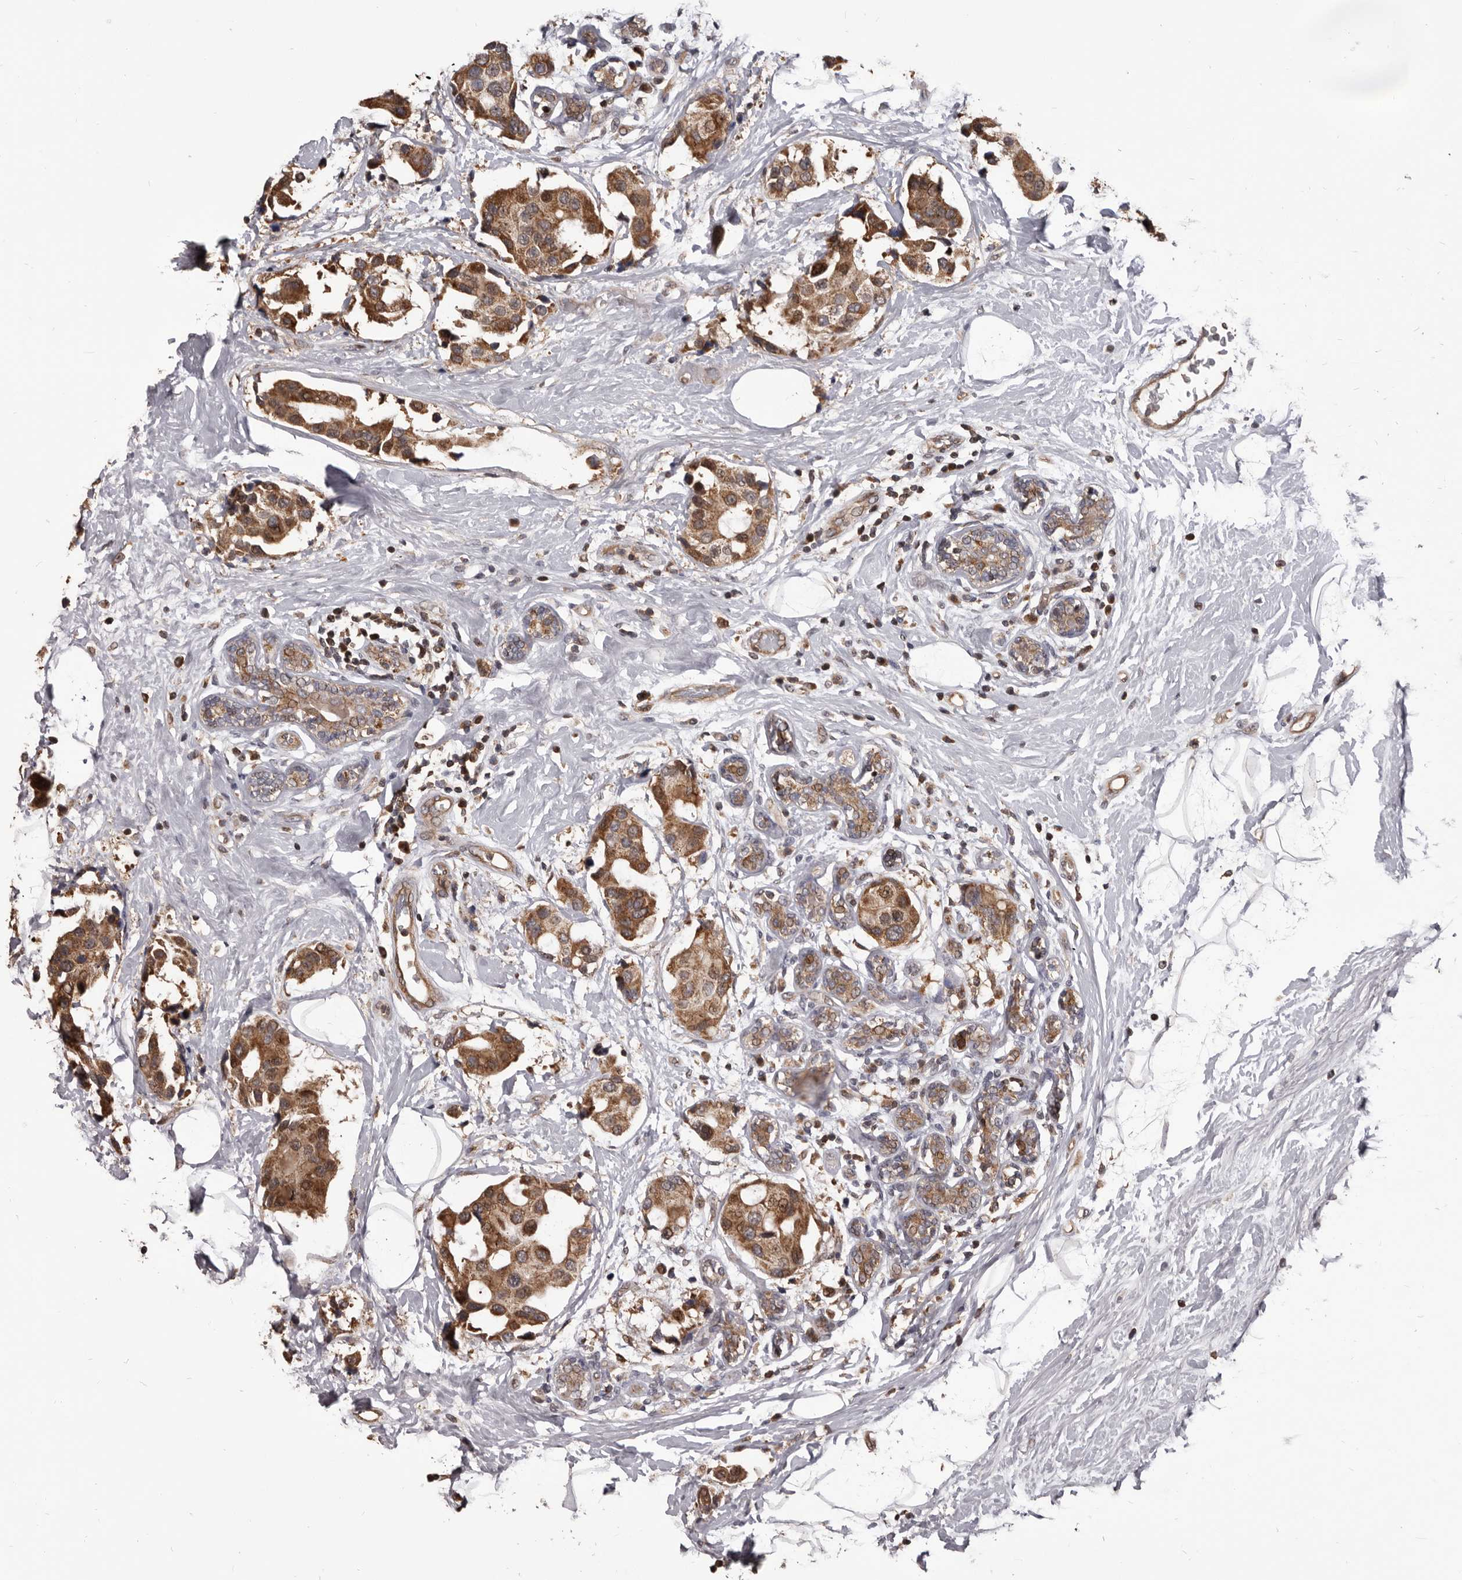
{"staining": {"intensity": "moderate", "quantity": ">75%", "location": "cytoplasmic/membranous"}, "tissue": "breast cancer", "cell_type": "Tumor cells", "image_type": "cancer", "snomed": [{"axis": "morphology", "description": "Normal tissue, NOS"}, {"axis": "morphology", "description": "Duct carcinoma"}, {"axis": "topography", "description": "Breast"}], "caption": "Protein positivity by immunohistochemistry demonstrates moderate cytoplasmic/membranous positivity in about >75% of tumor cells in breast cancer (infiltrating ductal carcinoma).", "gene": "MAP3K14", "patient": {"sex": "female", "age": 39}}